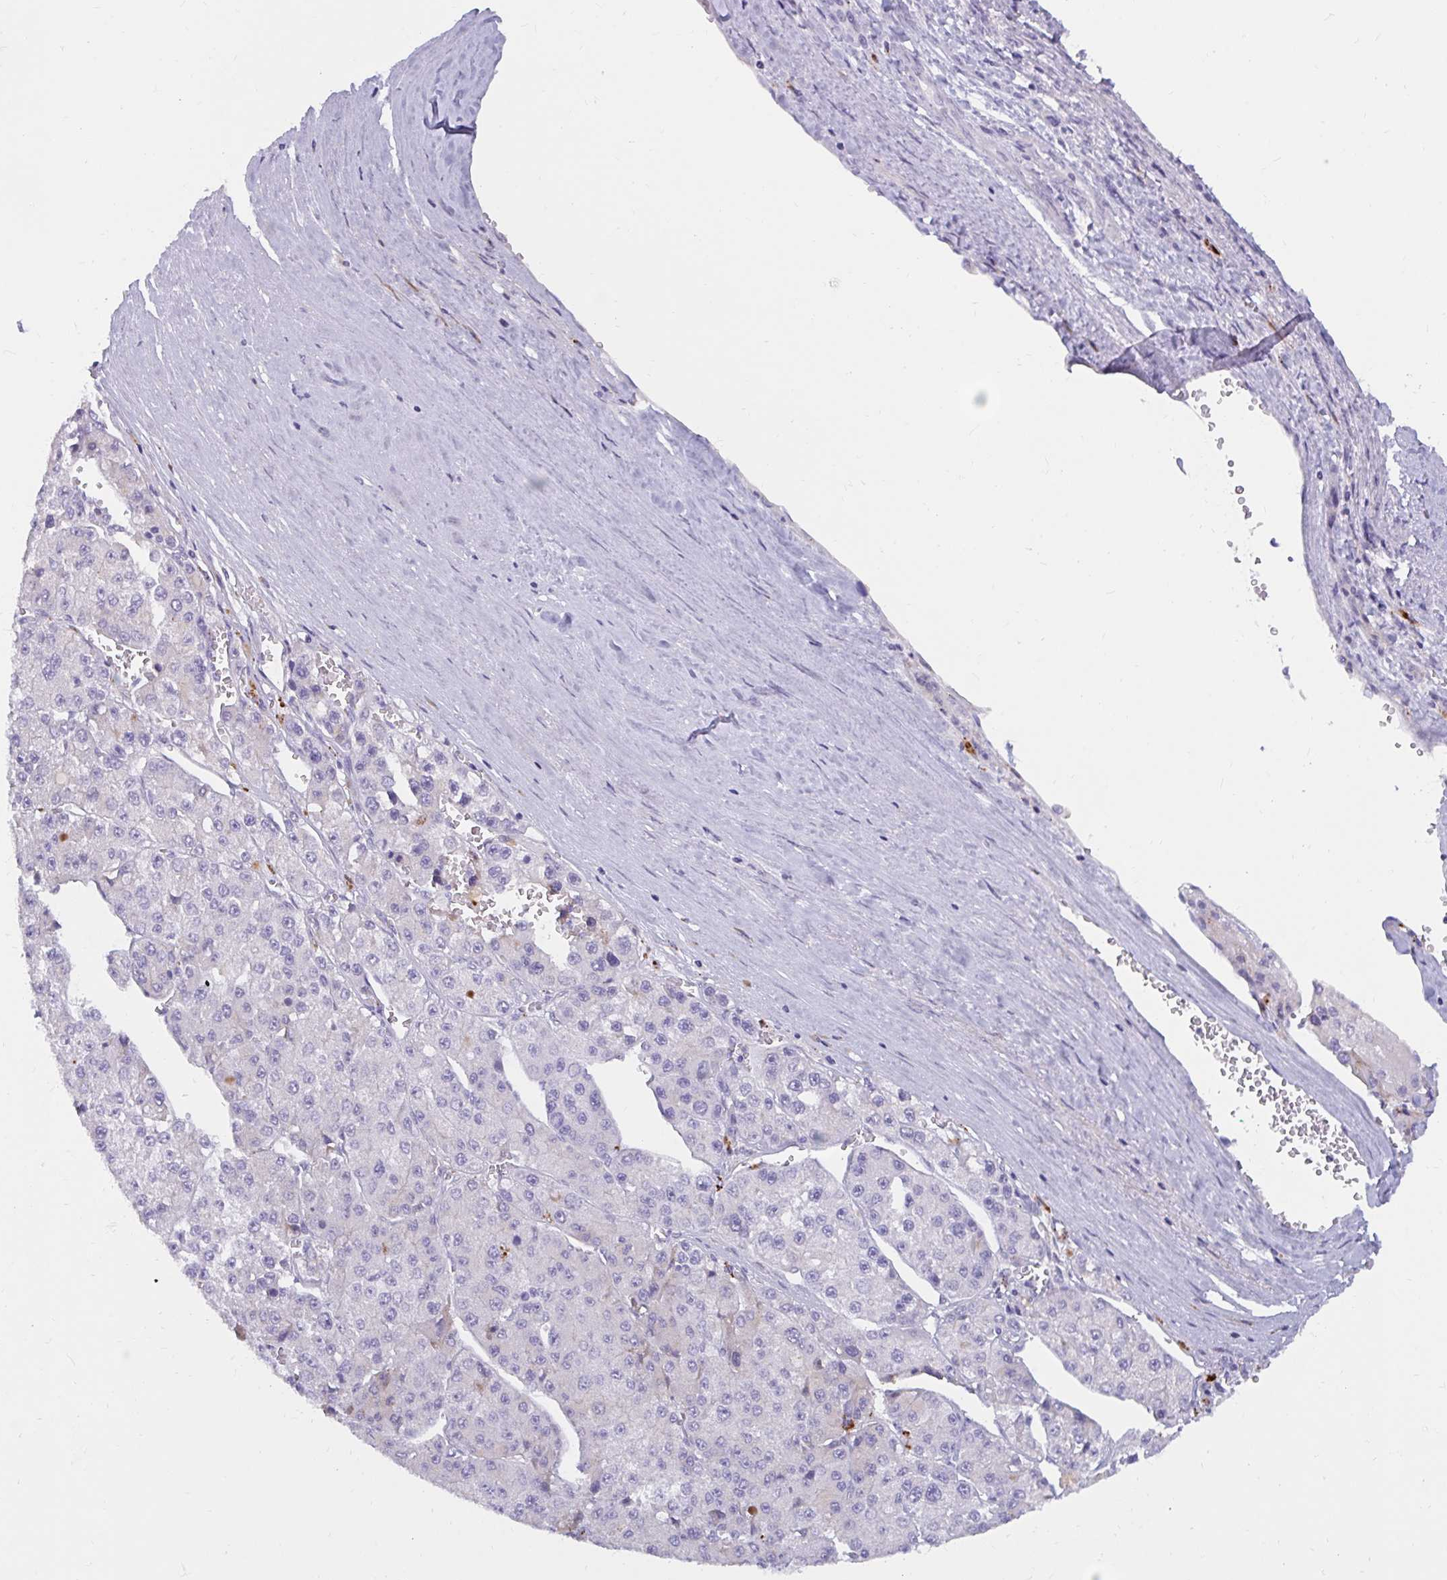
{"staining": {"intensity": "negative", "quantity": "none", "location": "none"}, "tissue": "liver cancer", "cell_type": "Tumor cells", "image_type": "cancer", "snomed": [{"axis": "morphology", "description": "Carcinoma, Hepatocellular, NOS"}, {"axis": "topography", "description": "Liver"}], "caption": "A histopathology image of liver cancer (hepatocellular carcinoma) stained for a protein demonstrates no brown staining in tumor cells. The staining was performed using DAB to visualize the protein expression in brown, while the nuclei were stained in blue with hematoxylin (Magnification: 20x).", "gene": "FAM219B", "patient": {"sex": "female", "age": 73}}